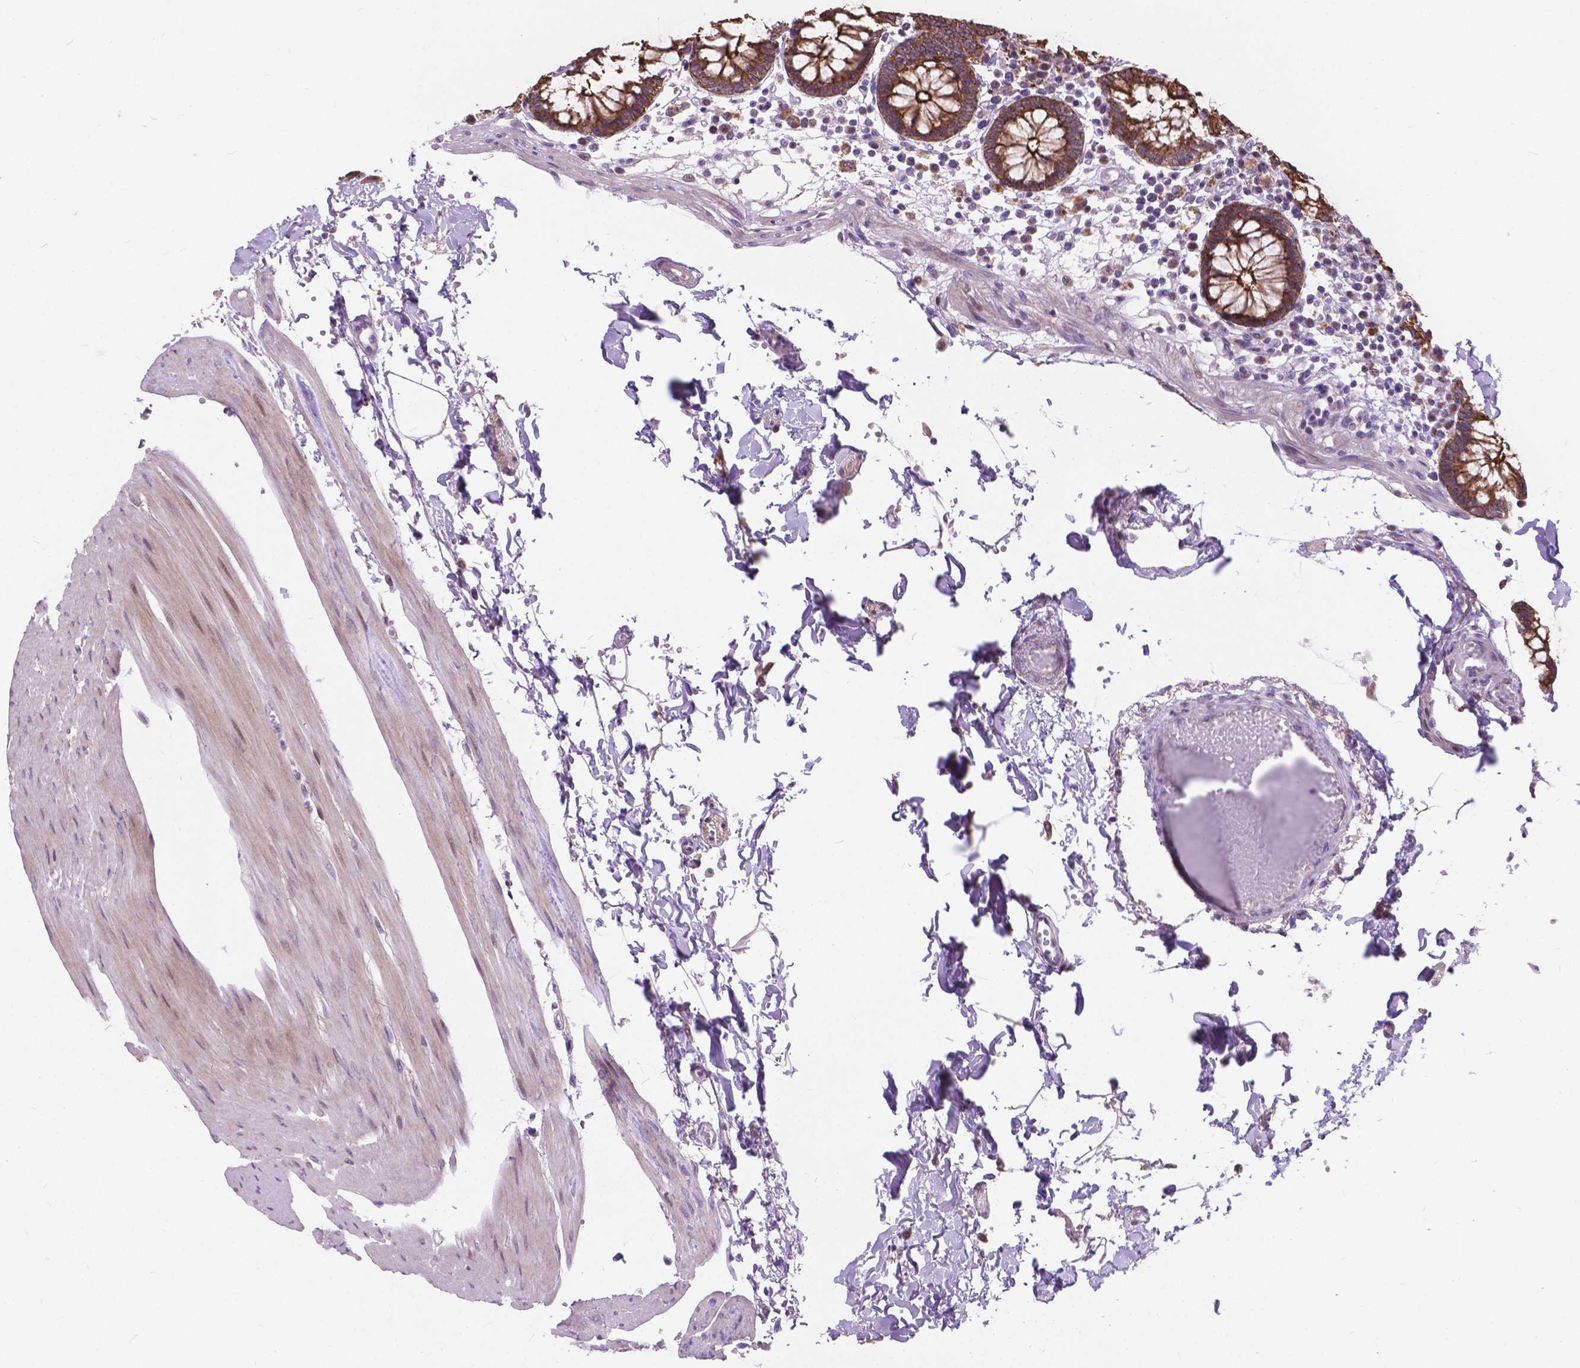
{"staining": {"intensity": "negative", "quantity": "none", "location": "none"}, "tissue": "colon", "cell_type": "Endothelial cells", "image_type": "normal", "snomed": [{"axis": "morphology", "description": "Normal tissue, NOS"}, {"axis": "morphology", "description": "Adenocarcinoma, NOS"}, {"axis": "topography", "description": "Colon"}], "caption": "An immunohistochemistry image of benign colon is shown. There is no staining in endothelial cells of colon.", "gene": "MYH14", "patient": {"sex": "male", "age": 83}}